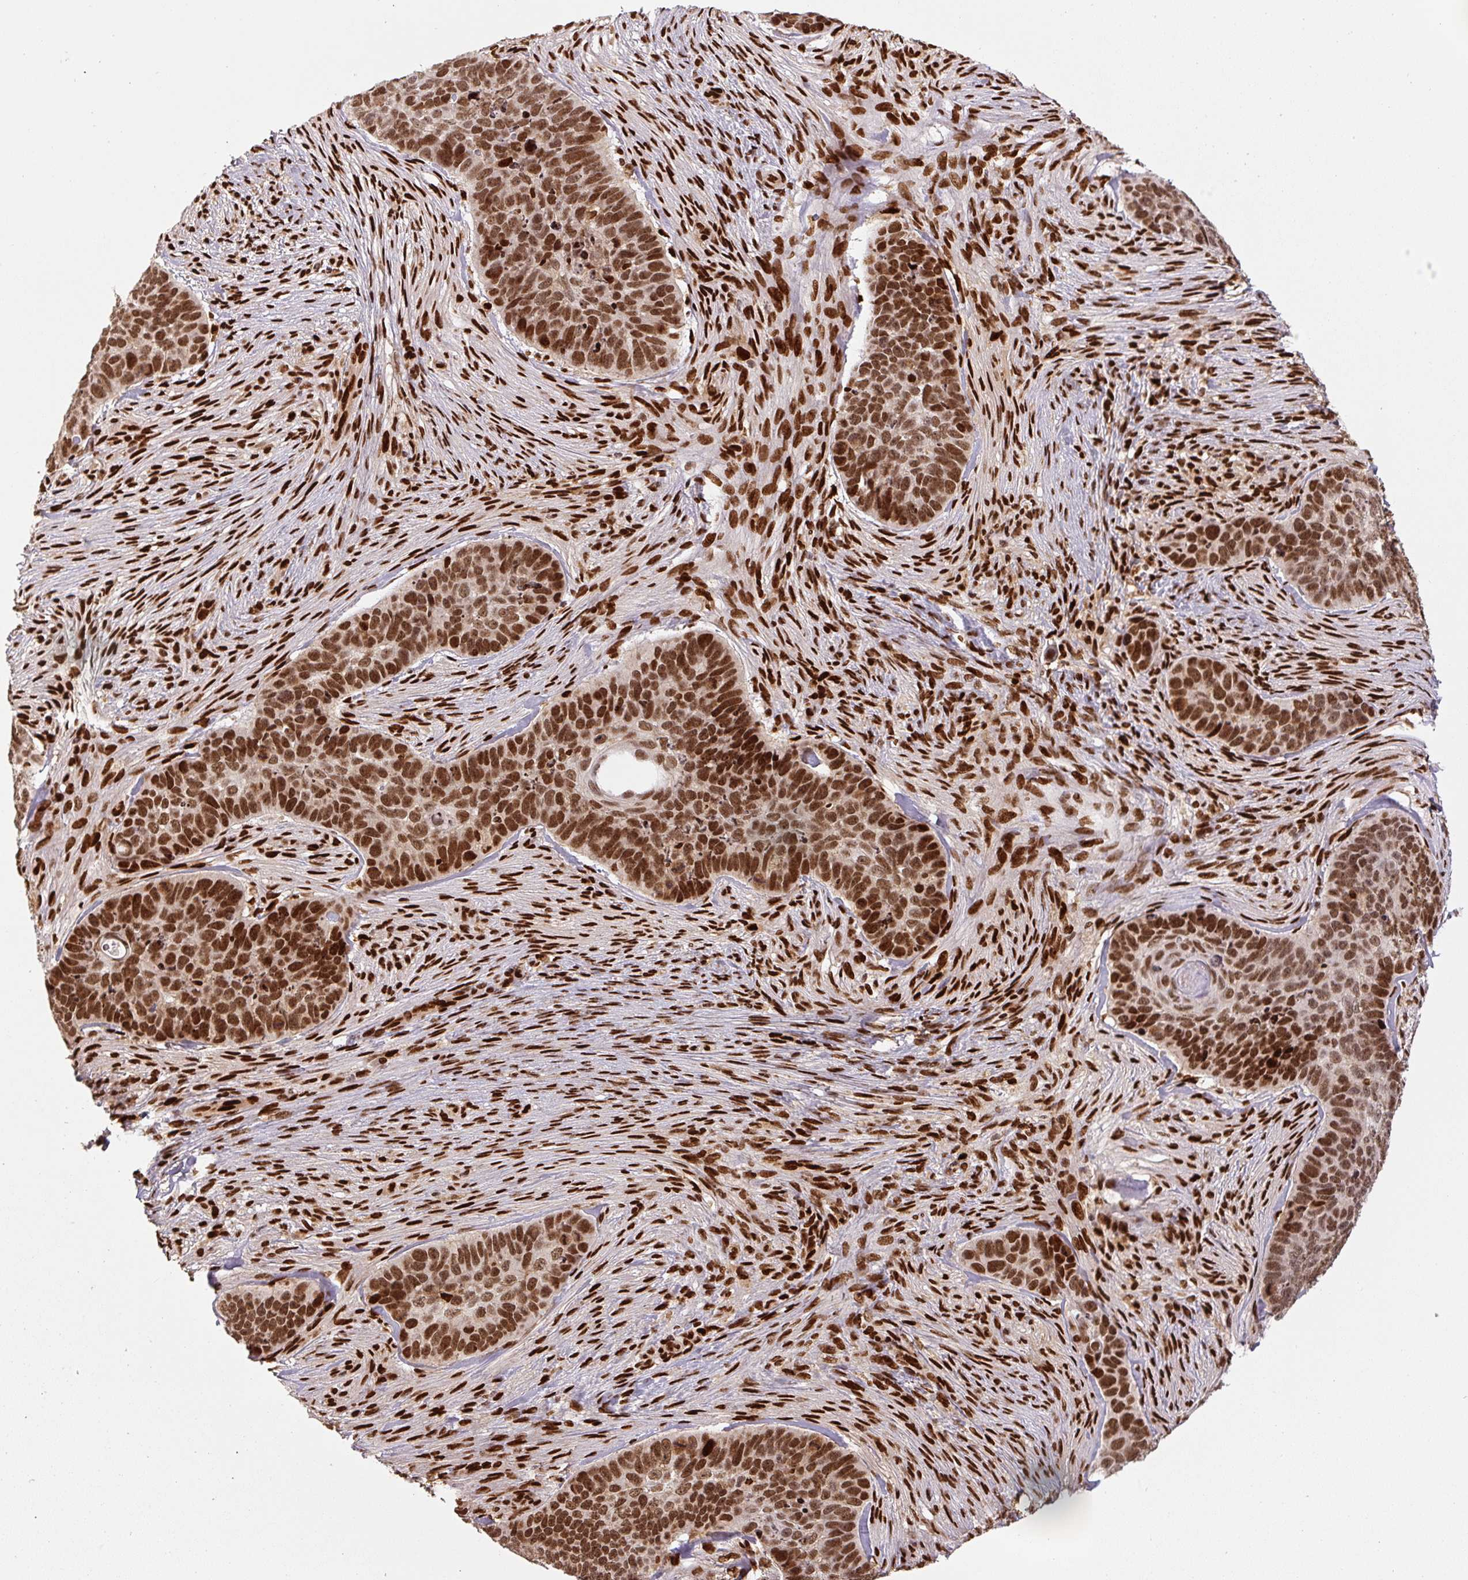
{"staining": {"intensity": "moderate", "quantity": ">75%", "location": "nuclear"}, "tissue": "skin cancer", "cell_type": "Tumor cells", "image_type": "cancer", "snomed": [{"axis": "morphology", "description": "Basal cell carcinoma"}, {"axis": "topography", "description": "Skin"}], "caption": "Immunohistochemical staining of human skin cancer exhibits medium levels of moderate nuclear protein staining in approximately >75% of tumor cells.", "gene": "PYDC2", "patient": {"sex": "female", "age": 82}}